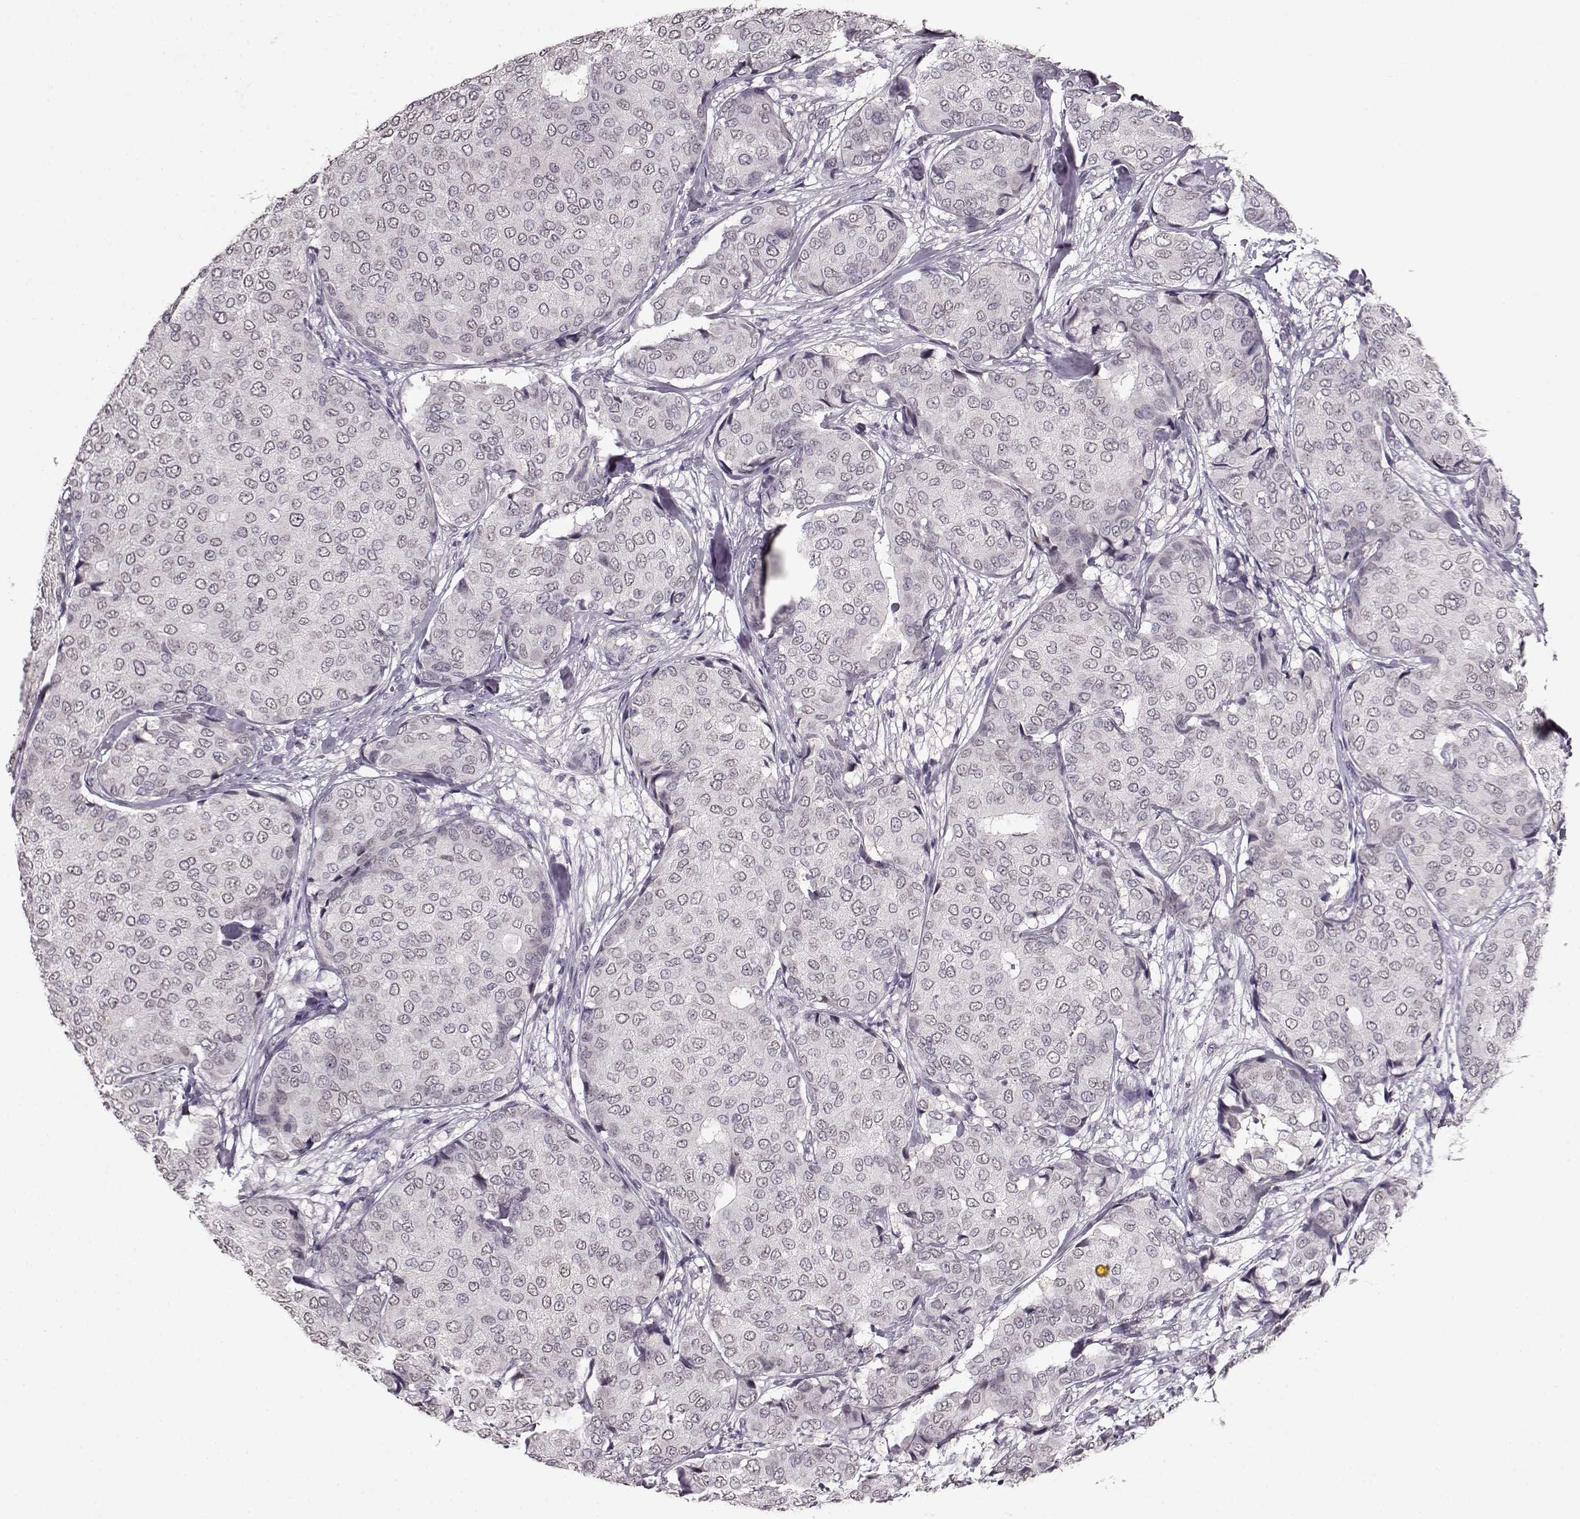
{"staining": {"intensity": "negative", "quantity": "none", "location": "none"}, "tissue": "breast cancer", "cell_type": "Tumor cells", "image_type": "cancer", "snomed": [{"axis": "morphology", "description": "Duct carcinoma"}, {"axis": "topography", "description": "Breast"}], "caption": "Immunohistochemistry image of neoplastic tissue: breast intraductal carcinoma stained with DAB (3,3'-diaminobenzidine) shows no significant protein expression in tumor cells. (DAB (3,3'-diaminobenzidine) immunohistochemistry (IHC), high magnification).", "gene": "RP1L1", "patient": {"sex": "female", "age": 75}}